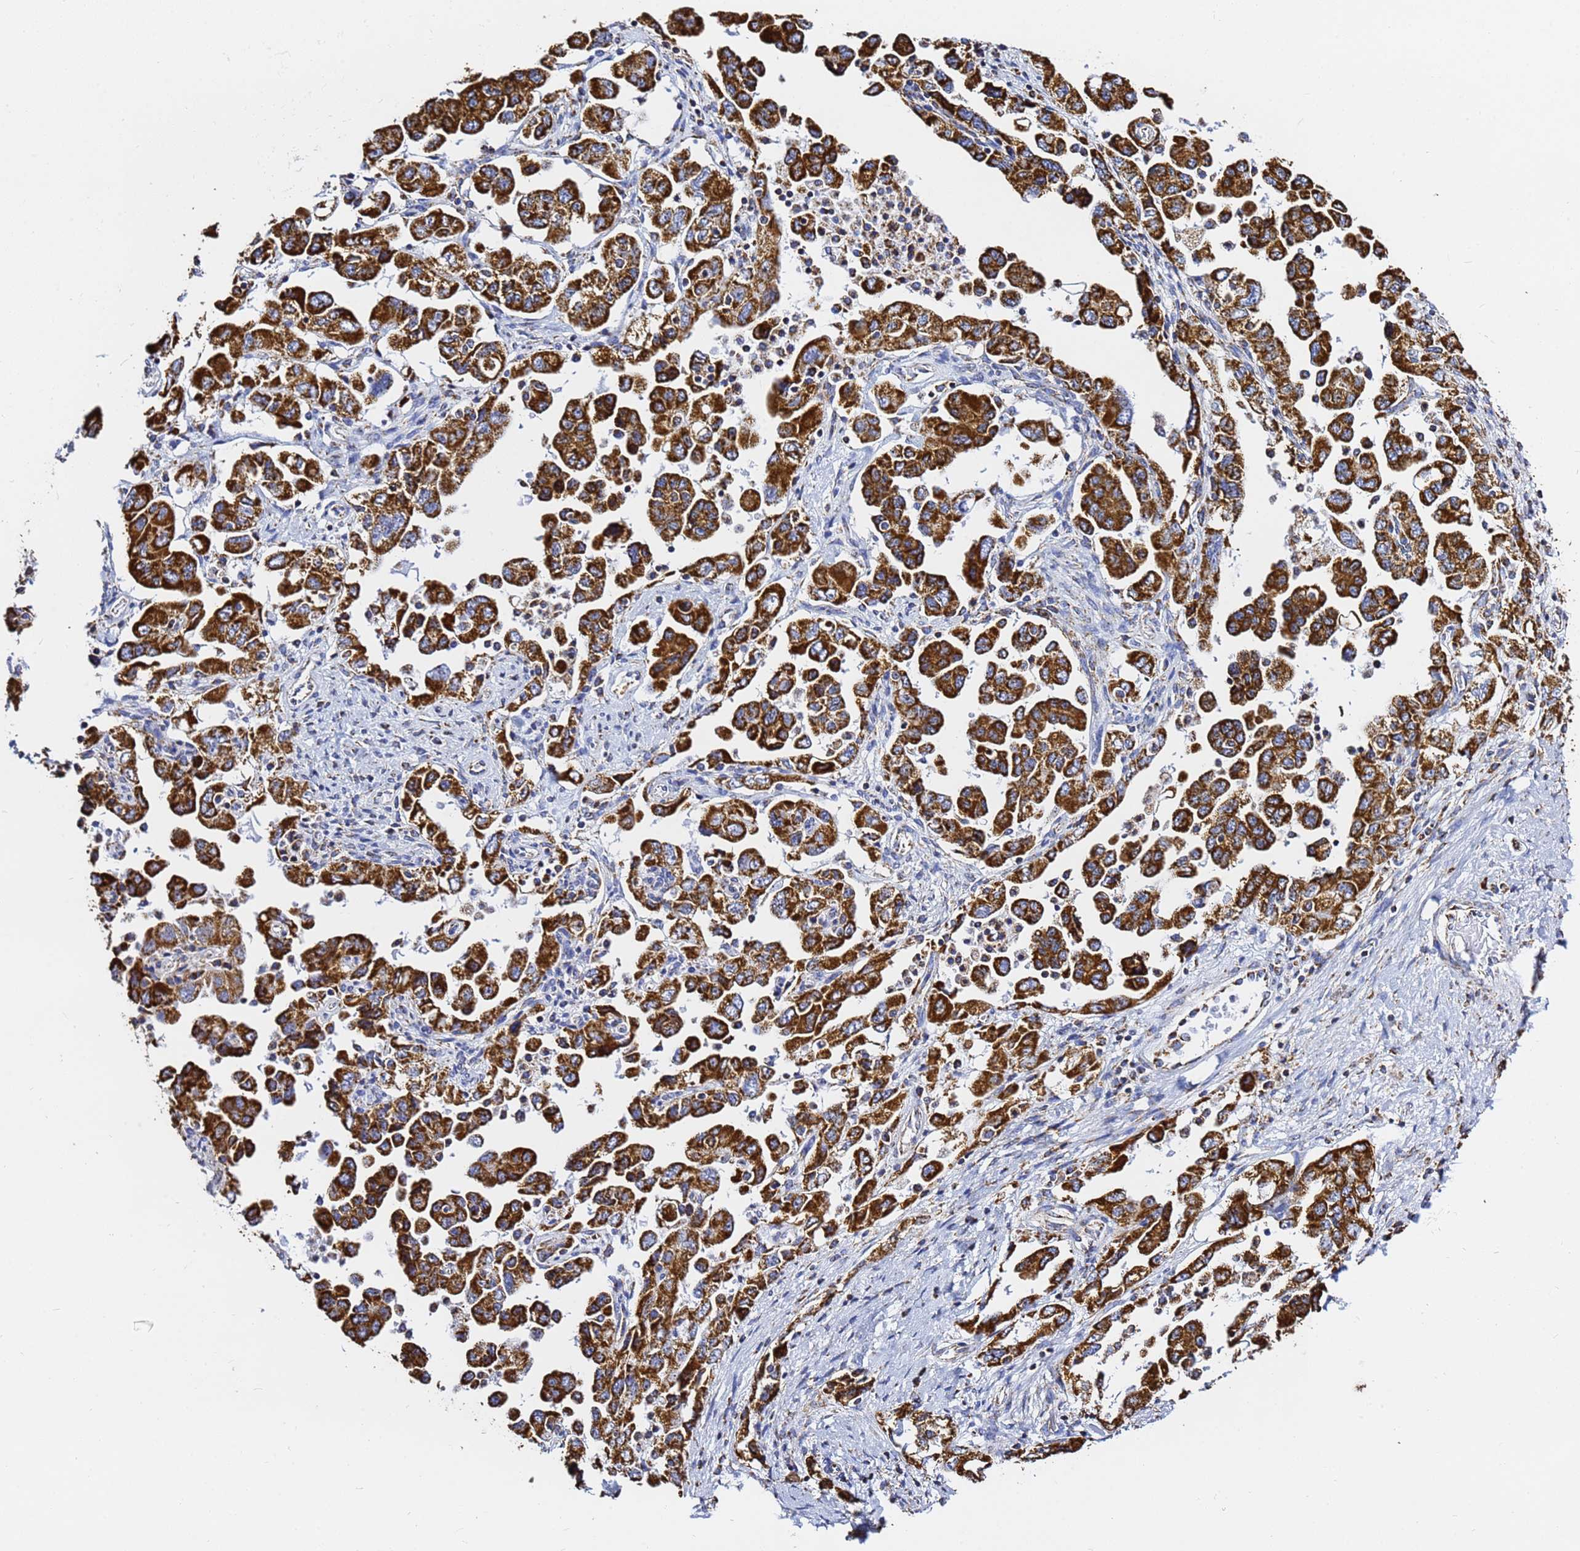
{"staining": {"intensity": "strong", "quantity": ">75%", "location": "cytoplasmic/membranous"}, "tissue": "ovarian cancer", "cell_type": "Tumor cells", "image_type": "cancer", "snomed": [{"axis": "morphology", "description": "Carcinoma, NOS"}, {"axis": "morphology", "description": "Cystadenocarcinoma, serous, NOS"}, {"axis": "topography", "description": "Ovary"}], "caption": "Tumor cells reveal high levels of strong cytoplasmic/membranous positivity in approximately >75% of cells in human ovarian cancer (carcinoma).", "gene": "PHB2", "patient": {"sex": "female", "age": 69}}